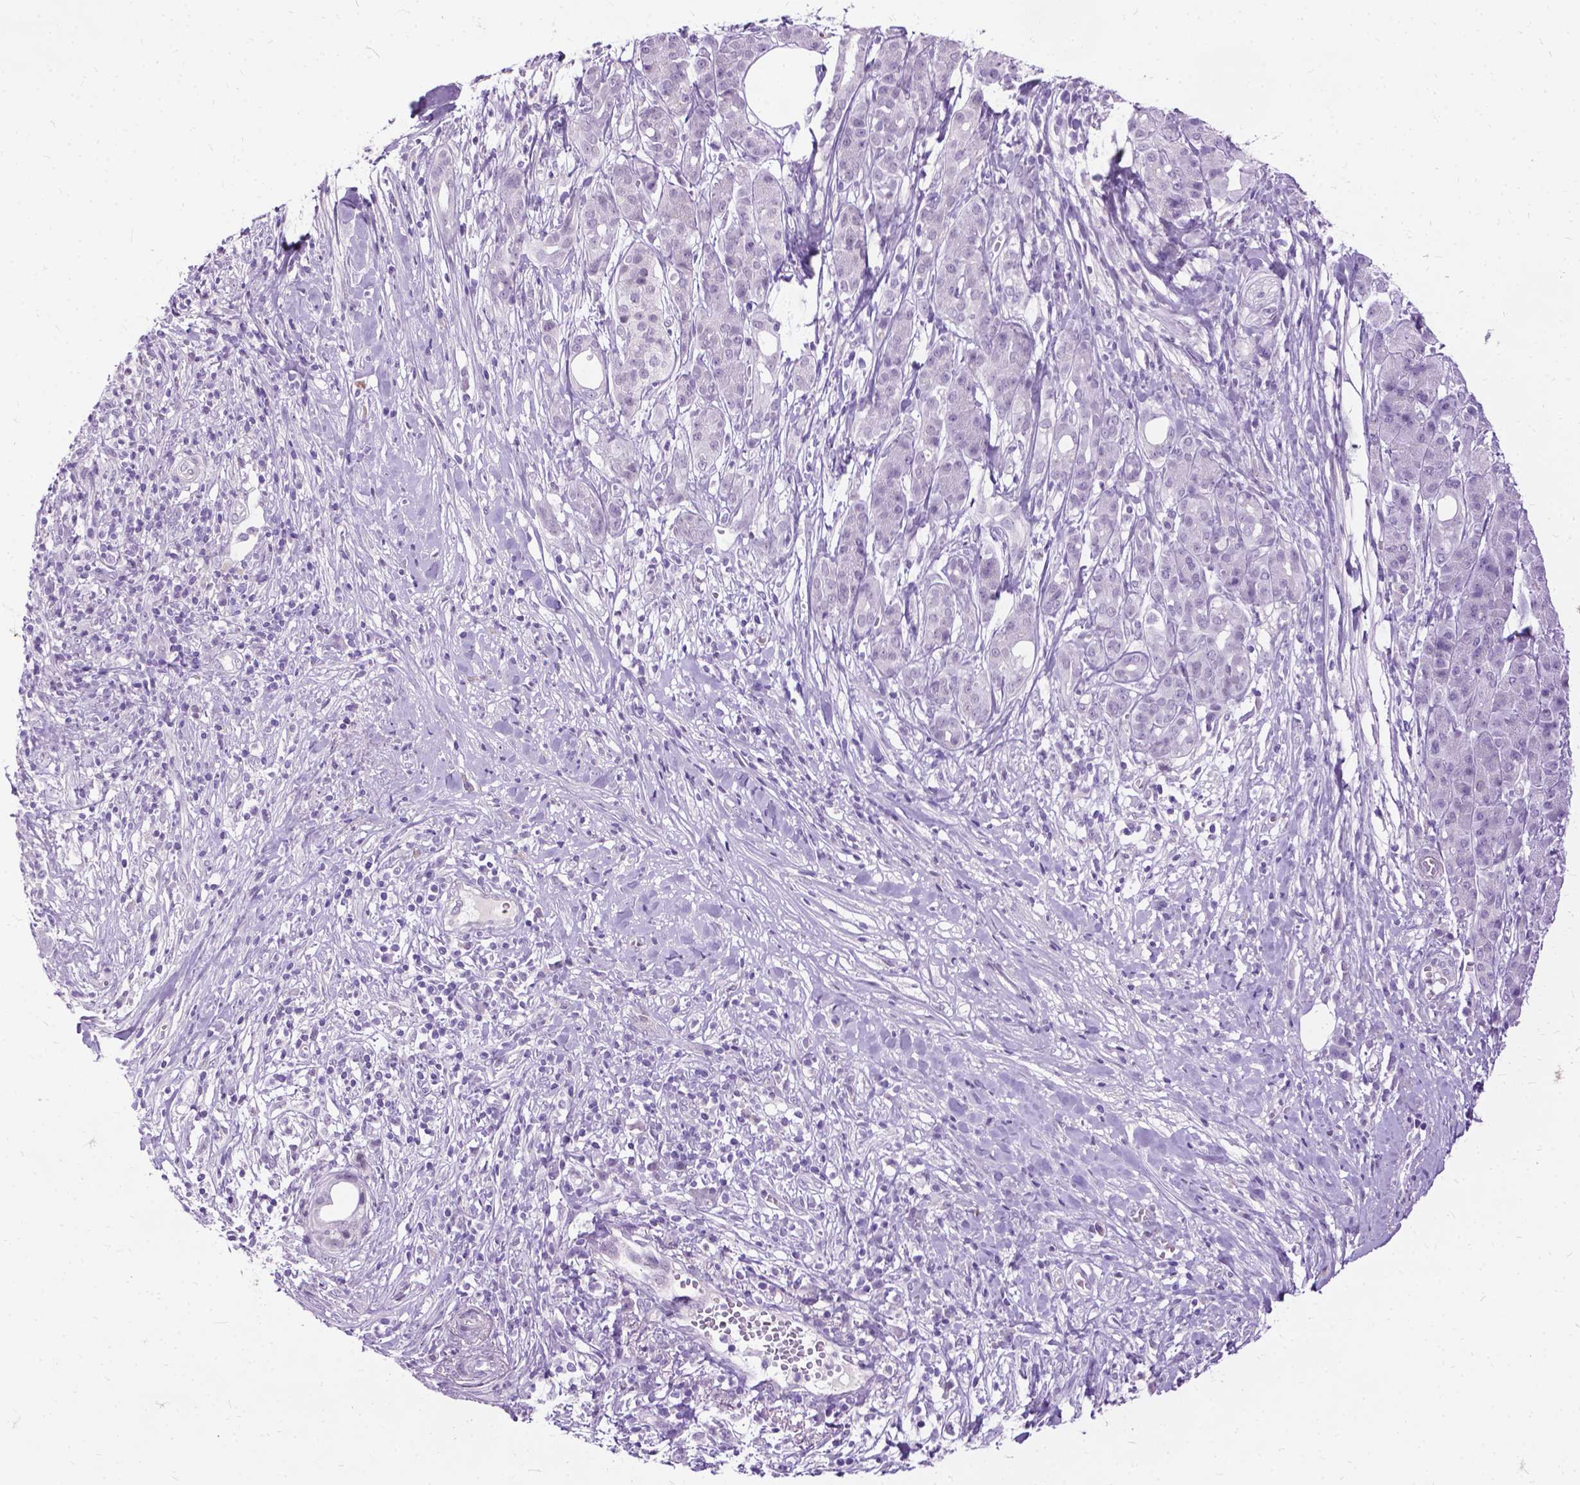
{"staining": {"intensity": "negative", "quantity": "none", "location": "none"}, "tissue": "pancreatic cancer", "cell_type": "Tumor cells", "image_type": "cancer", "snomed": [{"axis": "morphology", "description": "Adenocarcinoma, NOS"}, {"axis": "topography", "description": "Pancreas"}], "caption": "Immunohistochemistry of pancreatic adenocarcinoma shows no expression in tumor cells. (Stains: DAB immunohistochemistry with hematoxylin counter stain, Microscopy: brightfield microscopy at high magnification).", "gene": "PROB1", "patient": {"sex": "male", "age": 61}}